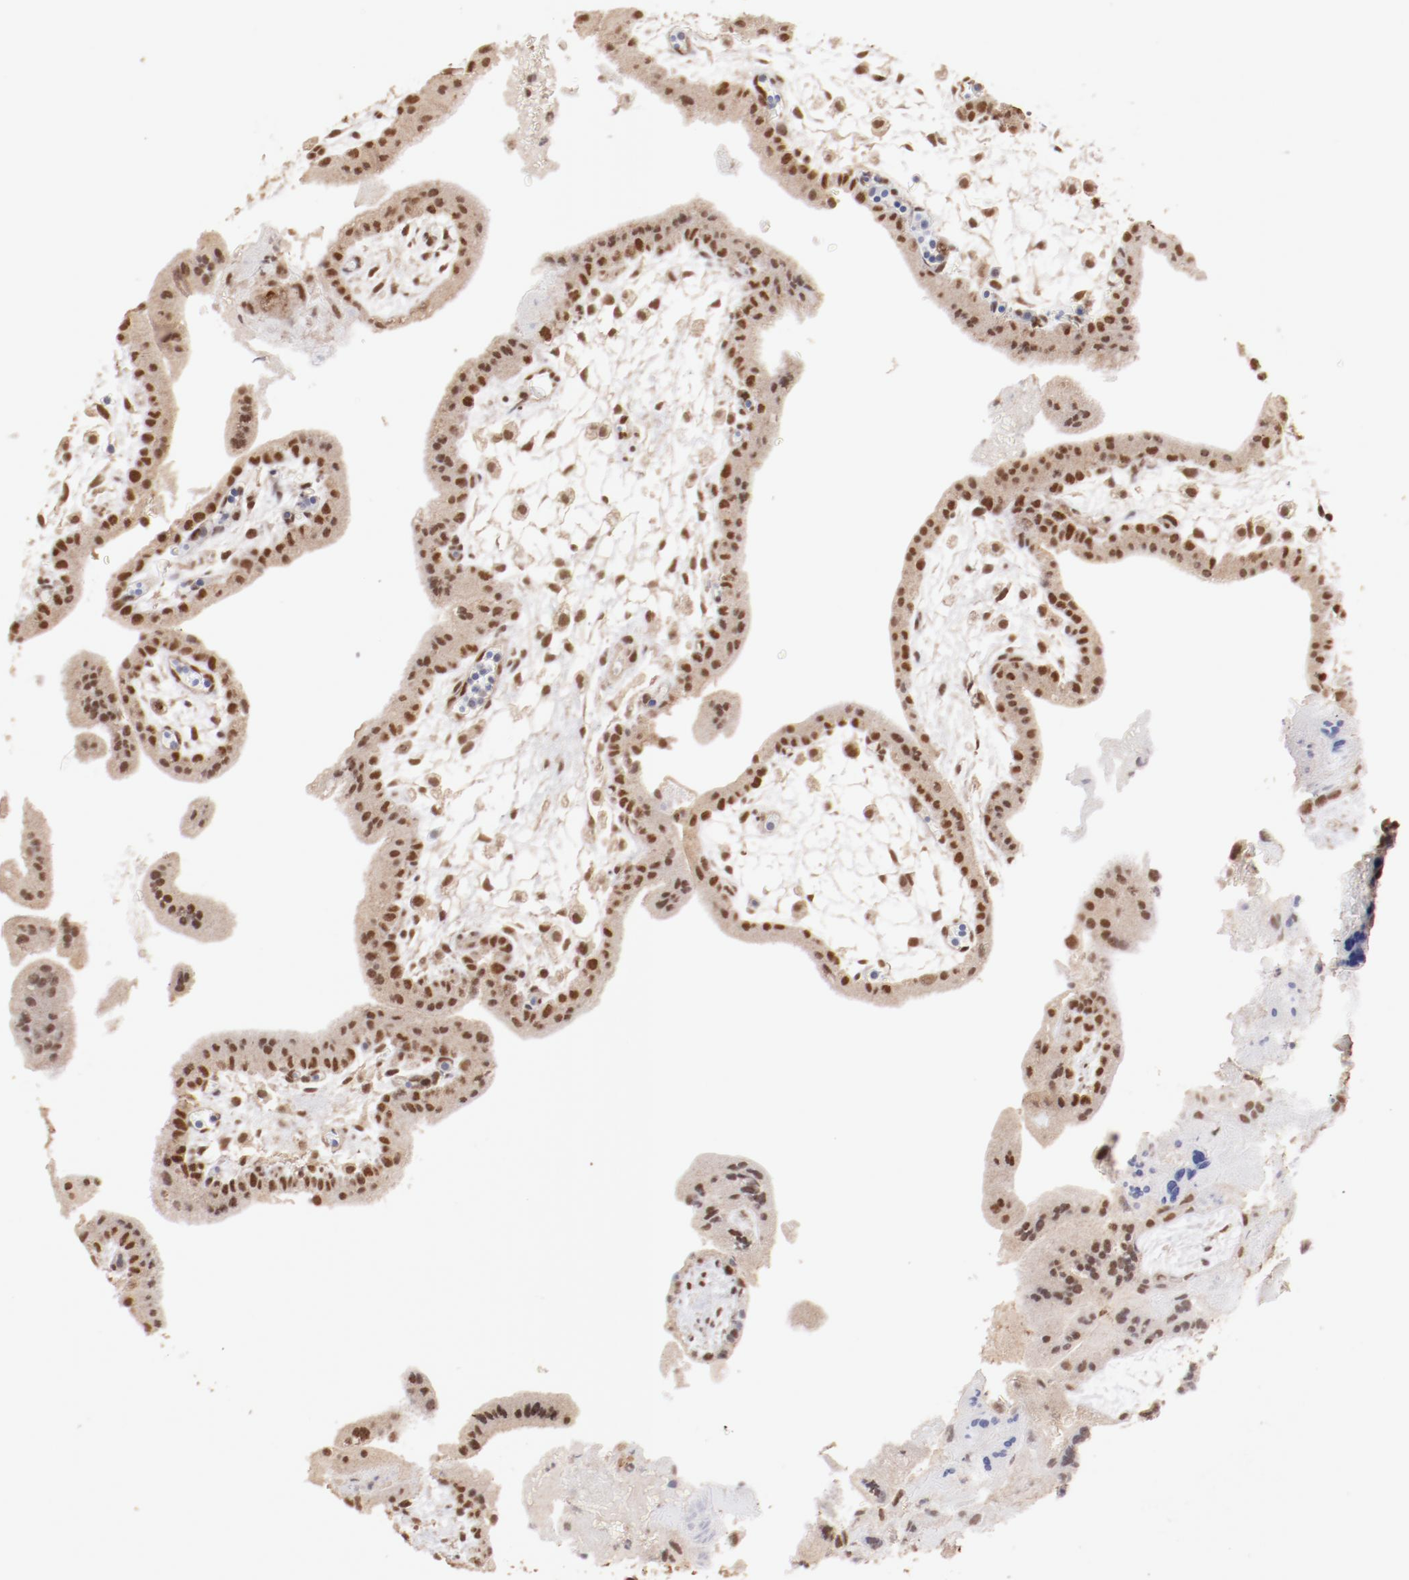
{"staining": {"intensity": "moderate", "quantity": ">75%", "location": "cytoplasmic/membranous,nuclear"}, "tissue": "placenta", "cell_type": "Trophoblastic cells", "image_type": "normal", "snomed": [{"axis": "morphology", "description": "Normal tissue, NOS"}, {"axis": "topography", "description": "Placenta"}], "caption": "Human placenta stained for a protein (brown) shows moderate cytoplasmic/membranous,nuclear positive positivity in approximately >75% of trophoblastic cells.", "gene": "CLOCK", "patient": {"sex": "female", "age": 35}}